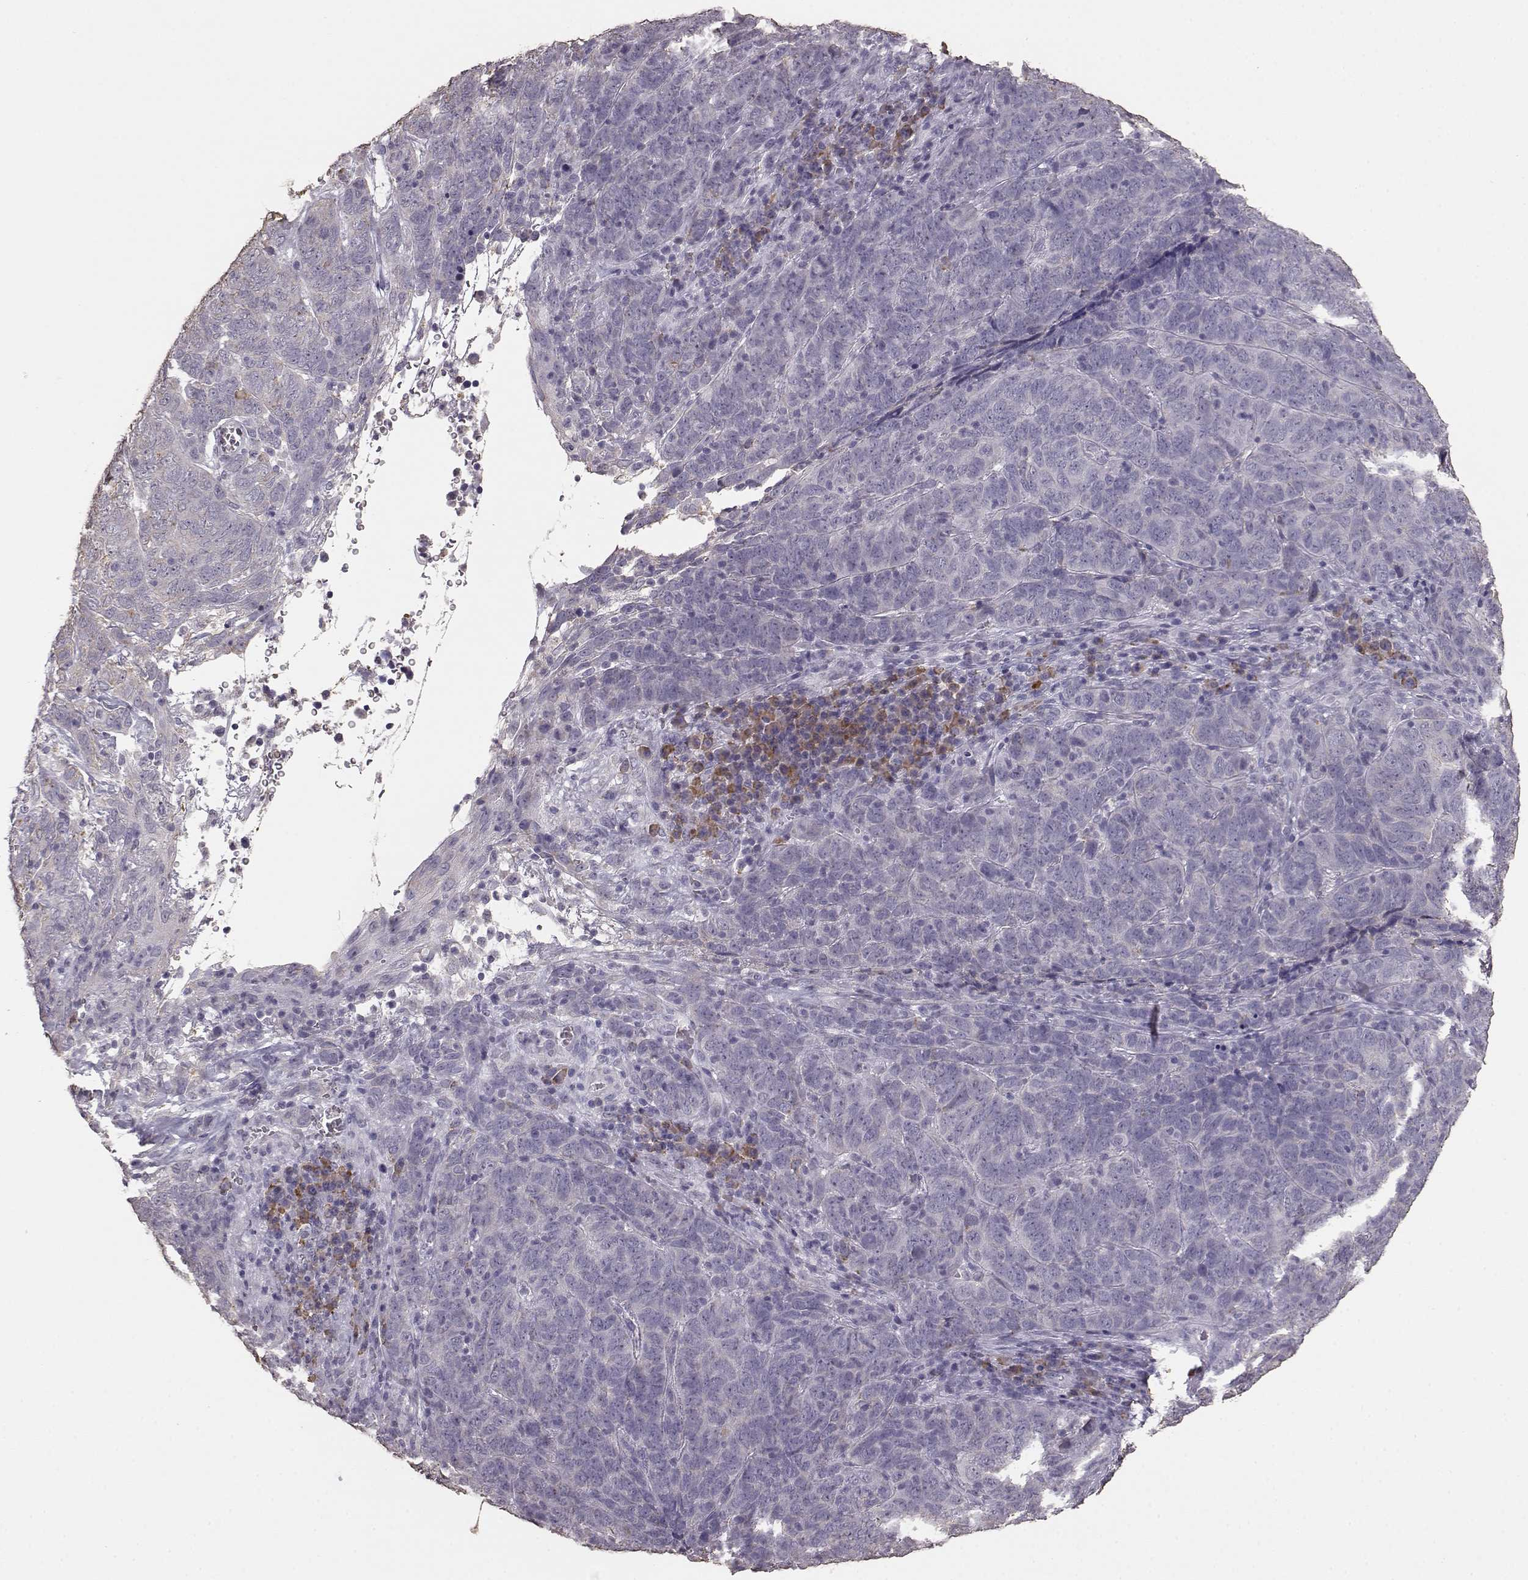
{"staining": {"intensity": "negative", "quantity": "none", "location": "none"}, "tissue": "skin cancer", "cell_type": "Tumor cells", "image_type": "cancer", "snomed": [{"axis": "morphology", "description": "Squamous cell carcinoma, NOS"}, {"axis": "topography", "description": "Skin"}, {"axis": "topography", "description": "Anal"}], "caption": "A high-resolution photomicrograph shows IHC staining of skin squamous cell carcinoma, which shows no significant staining in tumor cells.", "gene": "GABRG3", "patient": {"sex": "female", "age": 51}}